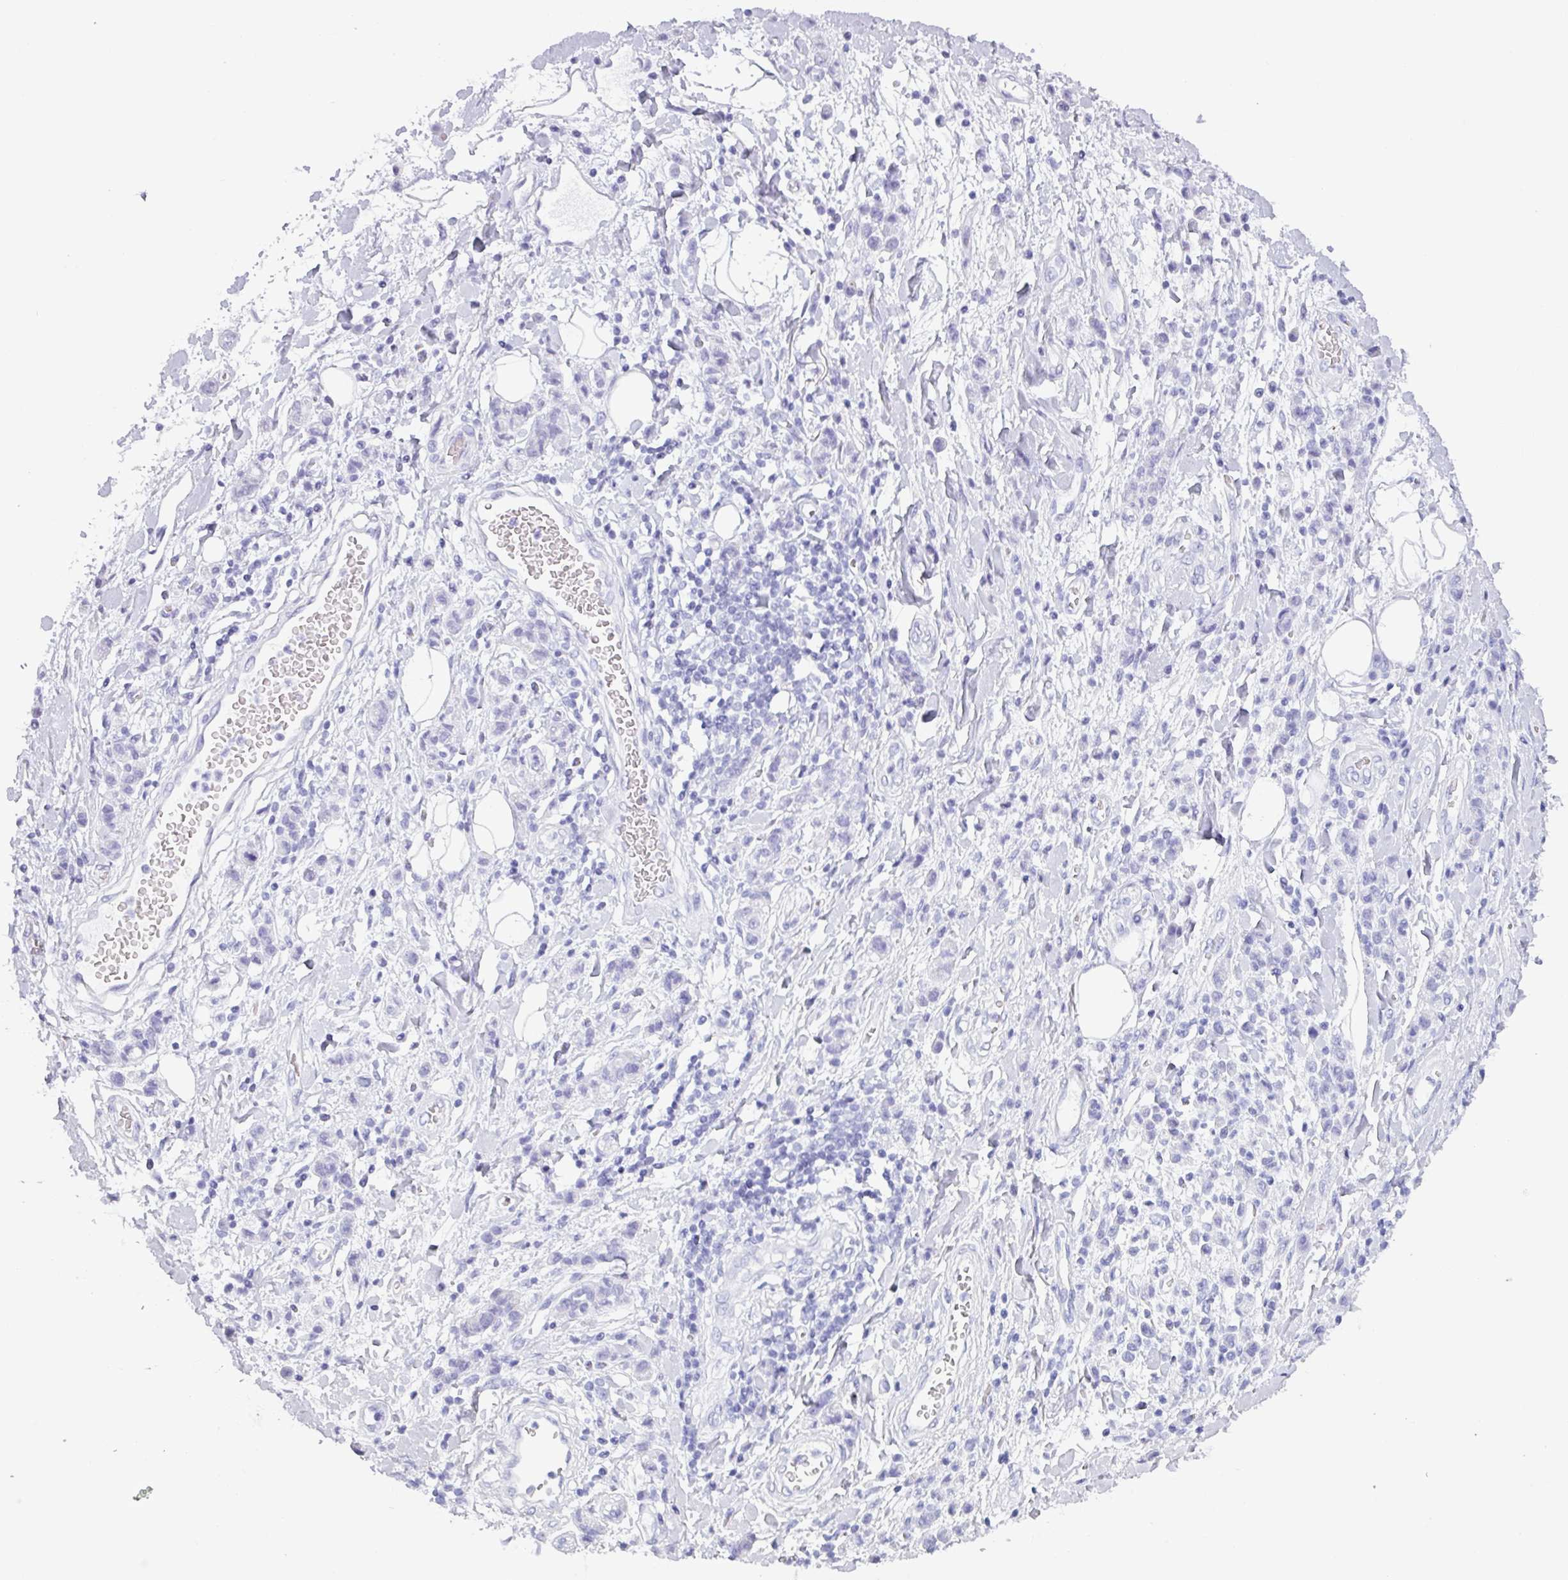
{"staining": {"intensity": "negative", "quantity": "none", "location": "none"}, "tissue": "stomach cancer", "cell_type": "Tumor cells", "image_type": "cancer", "snomed": [{"axis": "morphology", "description": "Adenocarcinoma, NOS"}, {"axis": "topography", "description": "Stomach"}], "caption": "Immunohistochemistry photomicrograph of stomach cancer (adenocarcinoma) stained for a protein (brown), which reveals no staining in tumor cells. (Stains: DAB (3,3'-diaminobenzidine) immunohistochemistry (IHC) with hematoxylin counter stain, Microscopy: brightfield microscopy at high magnification).", "gene": "CRYBB2", "patient": {"sex": "male", "age": 77}}